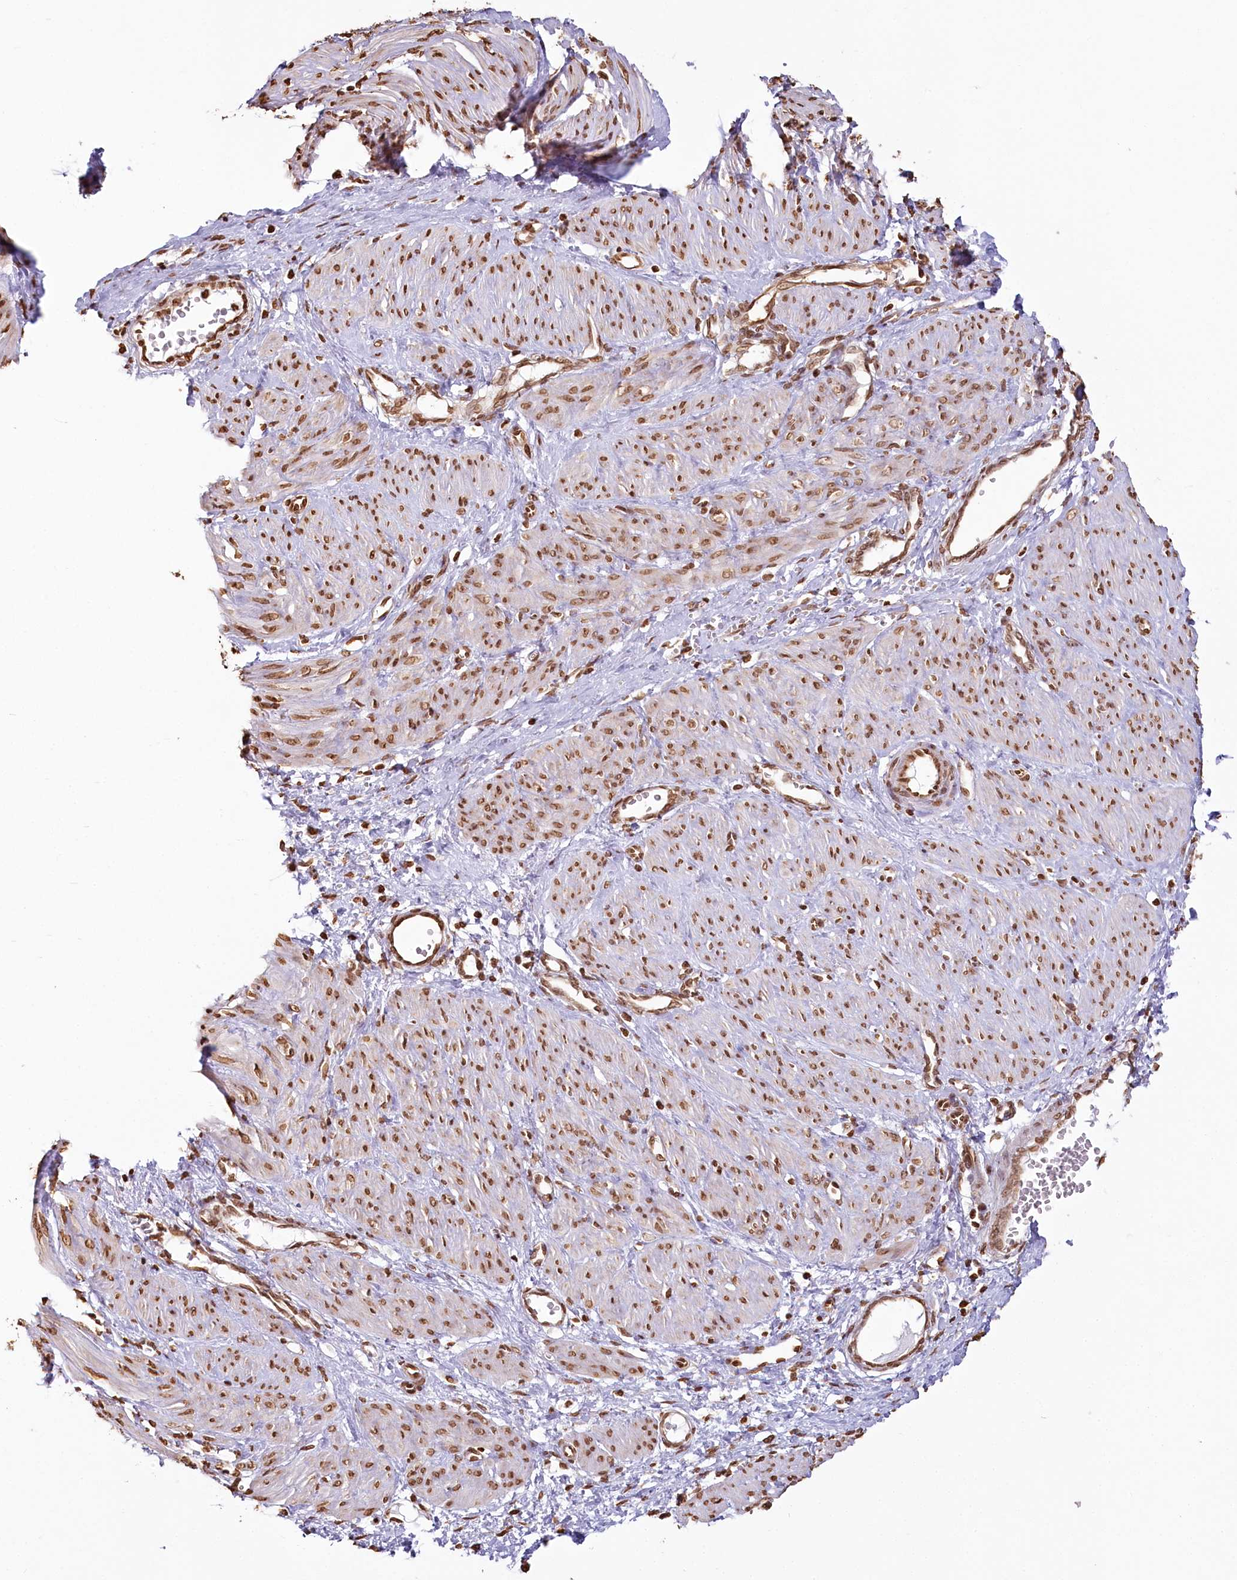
{"staining": {"intensity": "moderate", "quantity": ">75%", "location": "nuclear"}, "tissue": "smooth muscle", "cell_type": "Smooth muscle cells", "image_type": "normal", "snomed": [{"axis": "morphology", "description": "Normal tissue, NOS"}, {"axis": "topography", "description": "Endometrium"}], "caption": "Protein staining of normal smooth muscle exhibits moderate nuclear staining in approximately >75% of smooth muscle cells.", "gene": "FAM13A", "patient": {"sex": "female", "age": 33}}